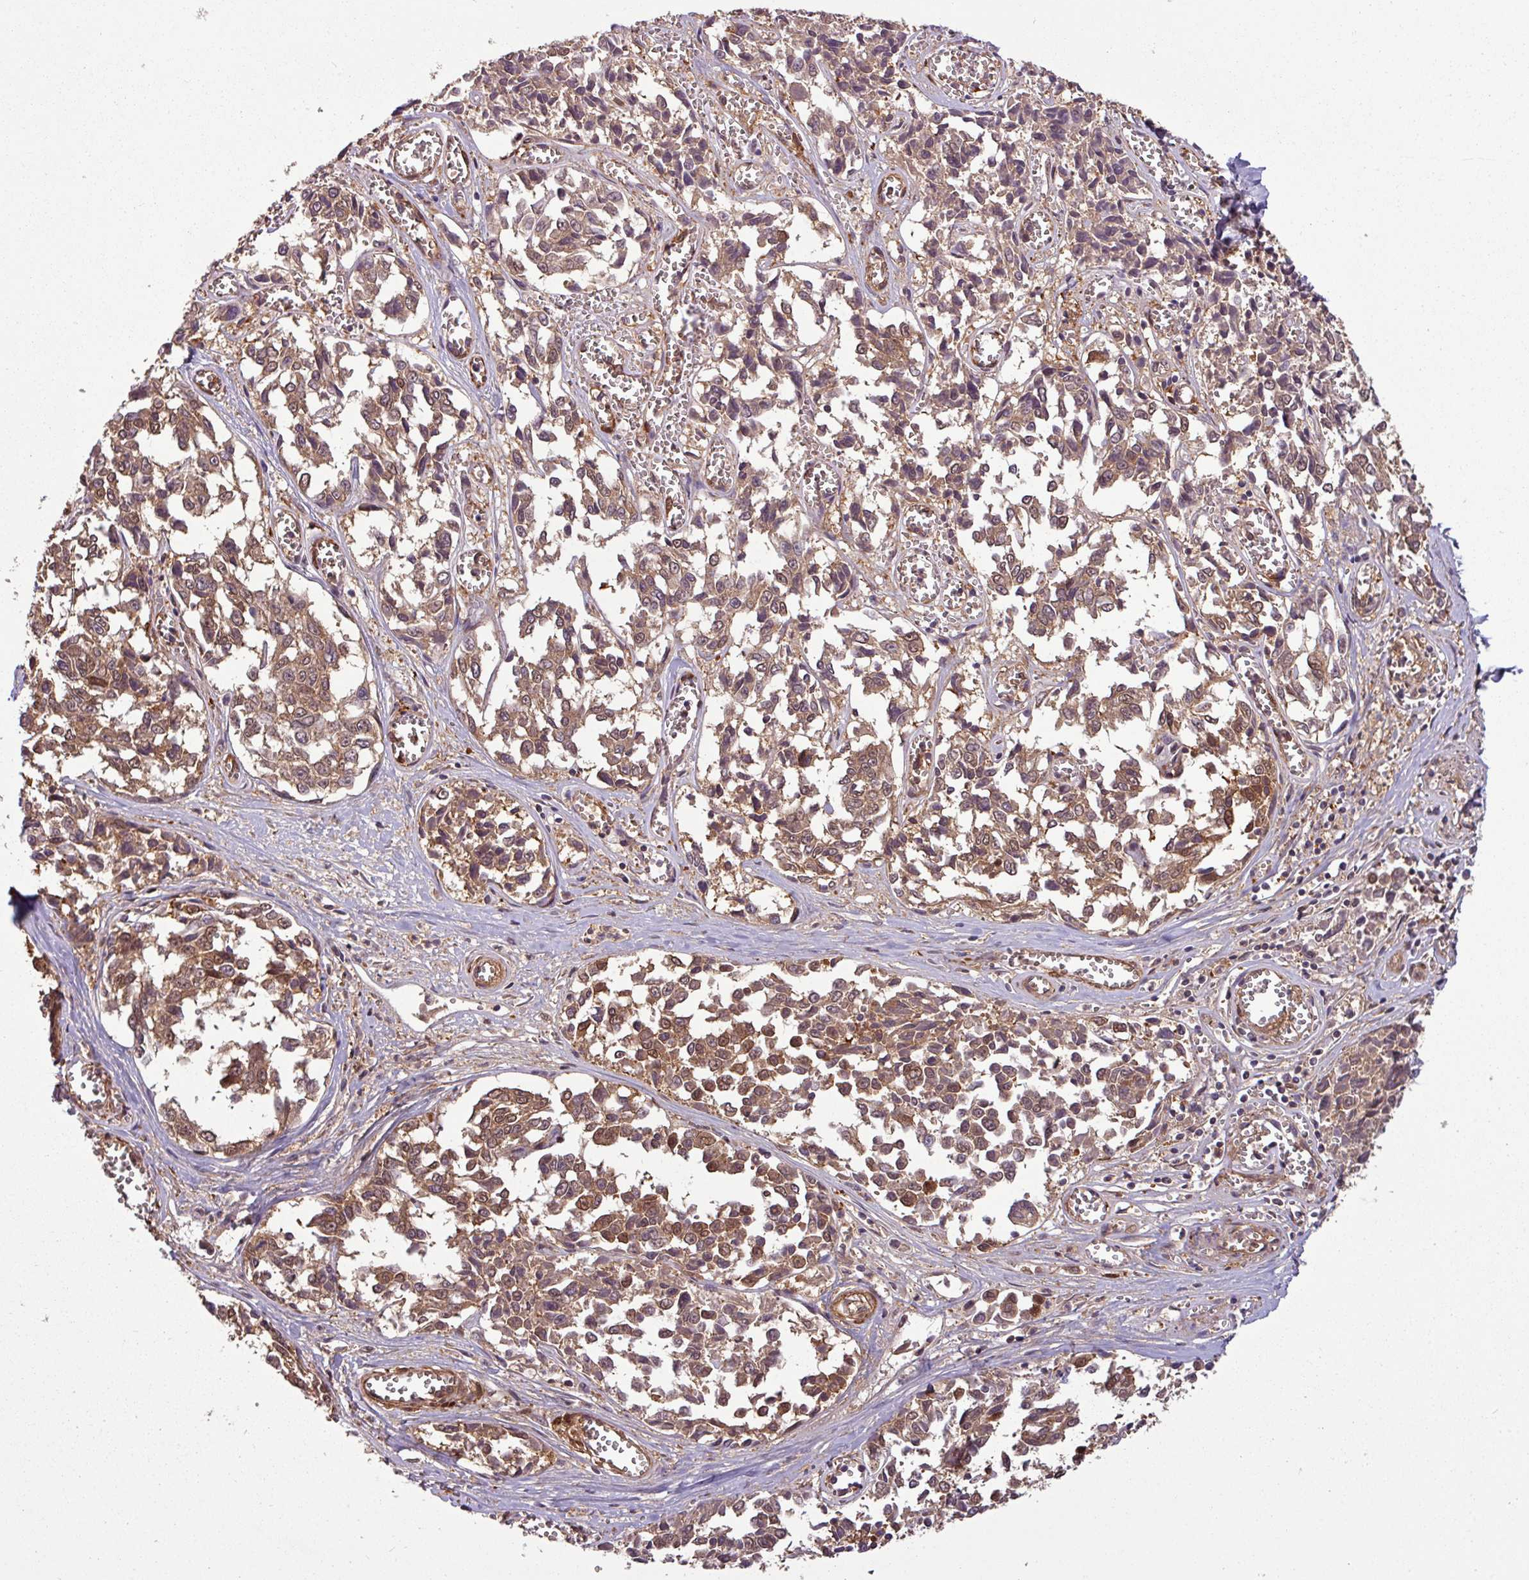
{"staining": {"intensity": "moderate", "quantity": ">75%", "location": "cytoplasmic/membranous"}, "tissue": "melanoma", "cell_type": "Tumor cells", "image_type": "cancer", "snomed": [{"axis": "morphology", "description": "Malignant melanoma, NOS"}, {"axis": "topography", "description": "Skin"}], "caption": "The immunohistochemical stain shows moderate cytoplasmic/membranous positivity in tumor cells of malignant melanoma tissue.", "gene": "SH3BGRL", "patient": {"sex": "female", "age": 64}}